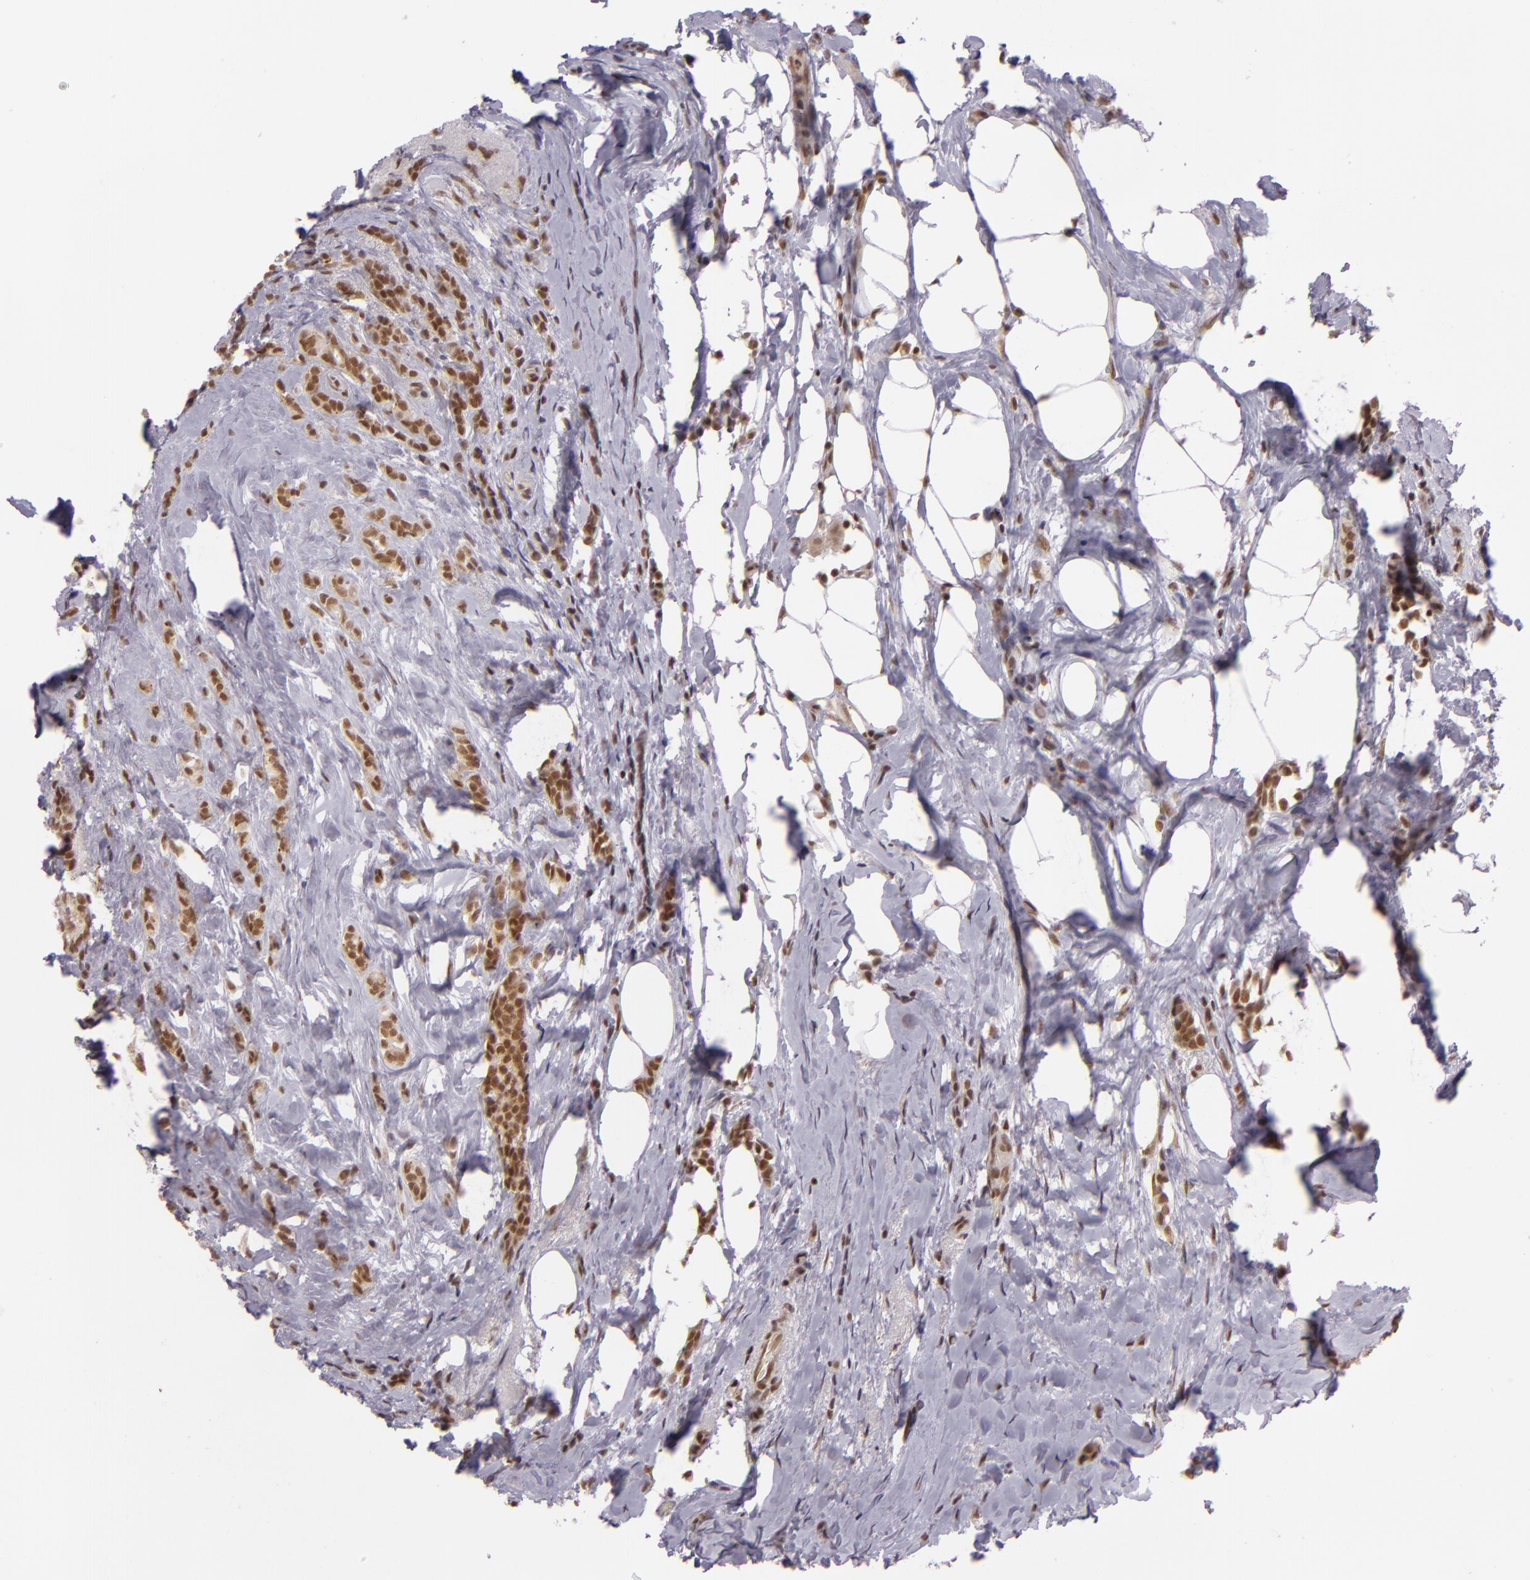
{"staining": {"intensity": "moderate", "quantity": ">75%", "location": "nuclear"}, "tissue": "breast cancer", "cell_type": "Tumor cells", "image_type": "cancer", "snomed": [{"axis": "morphology", "description": "Lobular carcinoma"}, {"axis": "topography", "description": "Breast"}], "caption": "This histopathology image exhibits IHC staining of human breast lobular carcinoma, with medium moderate nuclear positivity in approximately >75% of tumor cells.", "gene": "ZFX", "patient": {"sex": "female", "age": 56}}